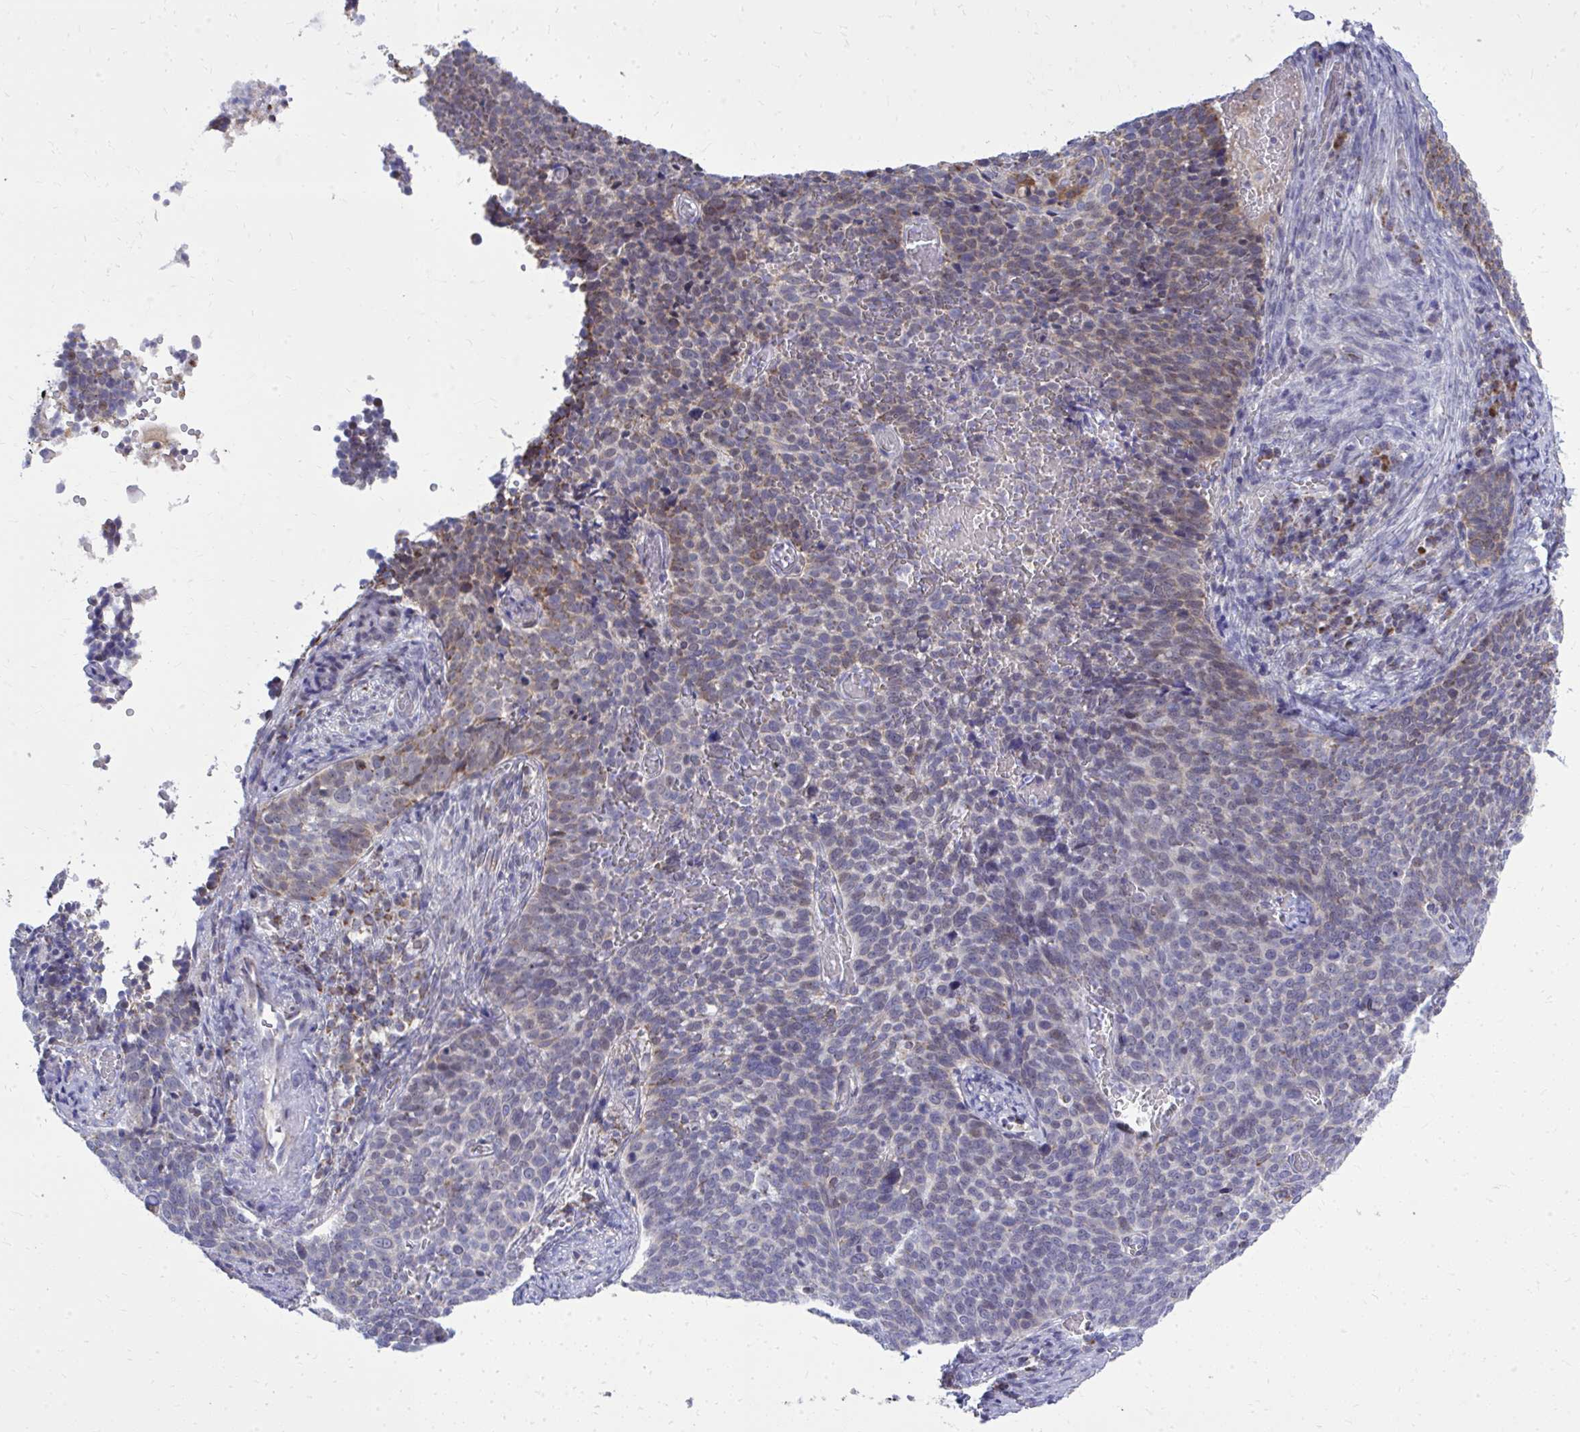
{"staining": {"intensity": "moderate", "quantity": "<25%", "location": "cytoplasmic/membranous,nuclear"}, "tissue": "cervical cancer", "cell_type": "Tumor cells", "image_type": "cancer", "snomed": [{"axis": "morphology", "description": "Normal tissue, NOS"}, {"axis": "morphology", "description": "Squamous cell carcinoma, NOS"}, {"axis": "topography", "description": "Cervix"}], "caption": "Brown immunohistochemical staining in human cervical cancer (squamous cell carcinoma) displays moderate cytoplasmic/membranous and nuclear staining in approximately <25% of tumor cells. (DAB IHC with brightfield microscopy, high magnification).", "gene": "ZNF362", "patient": {"sex": "female", "age": 39}}